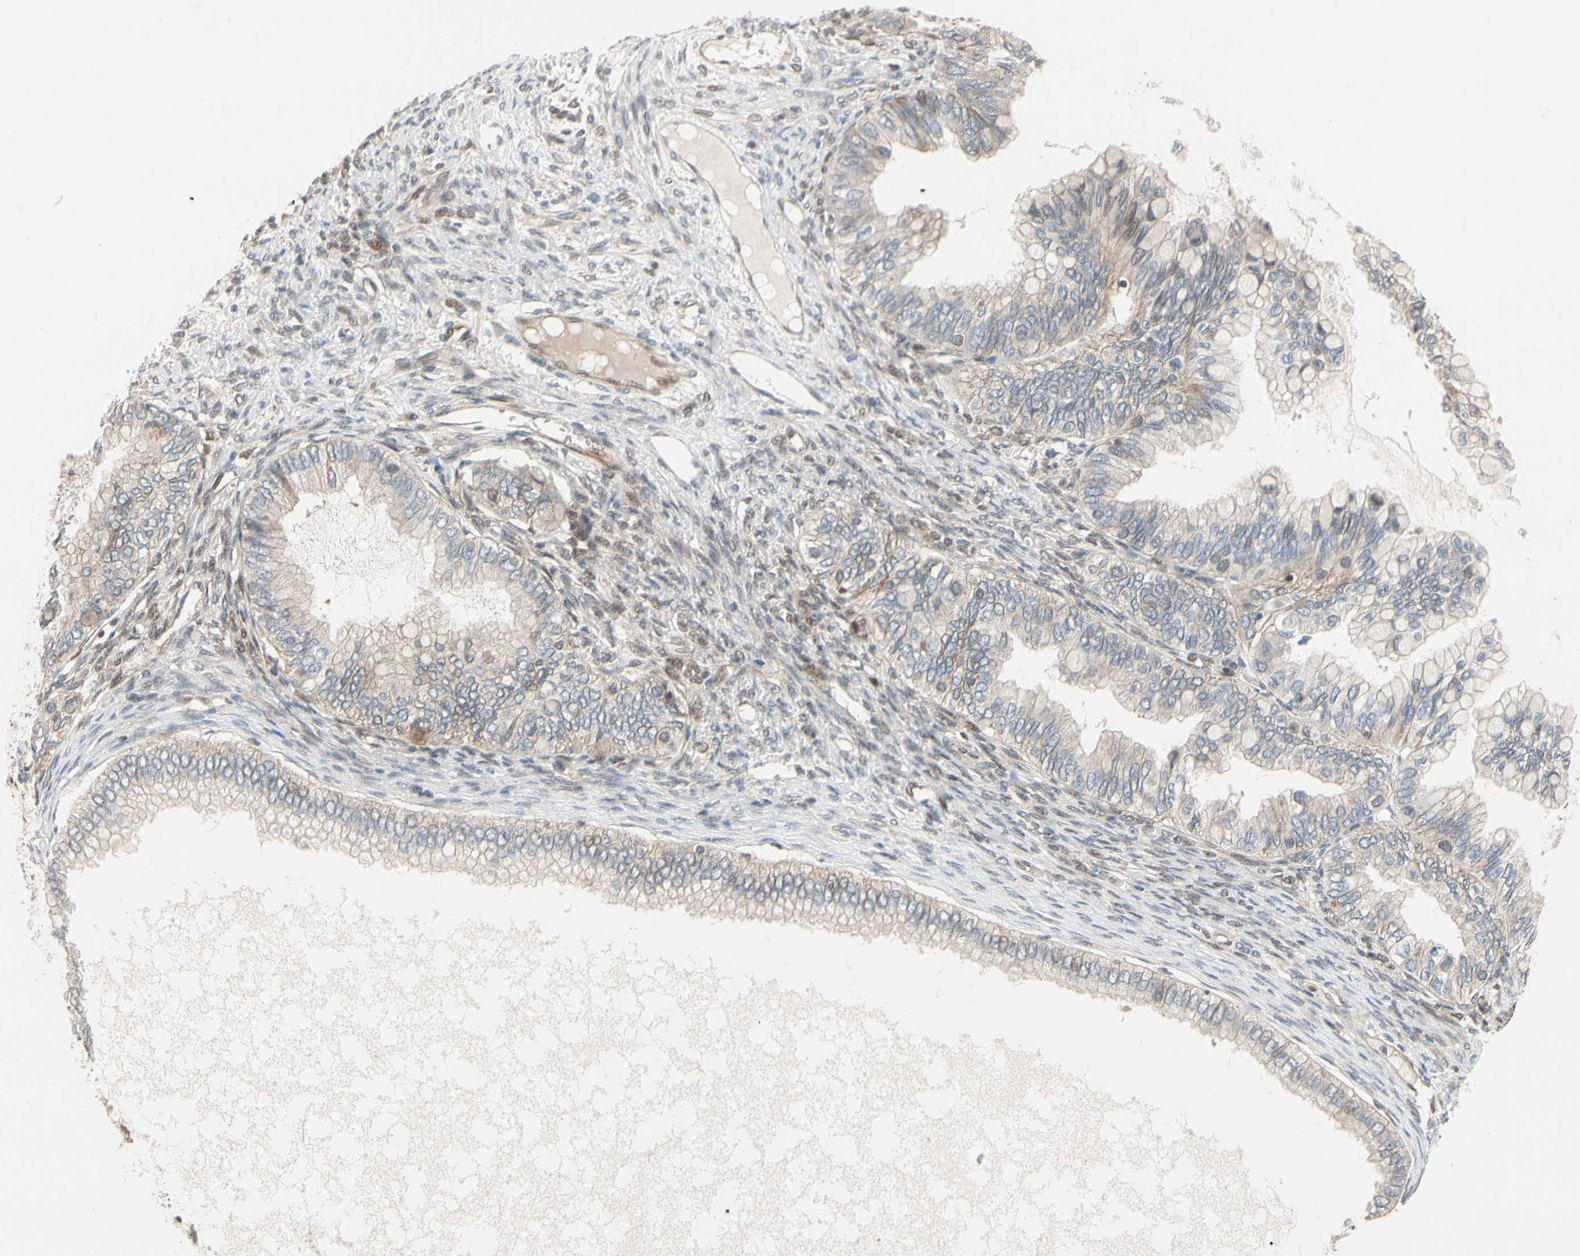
{"staining": {"intensity": "weak", "quantity": ">75%", "location": "cytoplasmic/membranous"}, "tissue": "ovarian cancer", "cell_type": "Tumor cells", "image_type": "cancer", "snomed": [{"axis": "morphology", "description": "Cystadenocarcinoma, mucinous, NOS"}, {"axis": "topography", "description": "Ovary"}], "caption": "Immunohistochemical staining of human ovarian cancer (mucinous cystadenocarcinoma) shows low levels of weak cytoplasmic/membranous protein expression in approximately >75% of tumor cells.", "gene": "CDK5", "patient": {"sex": "female", "age": 80}}